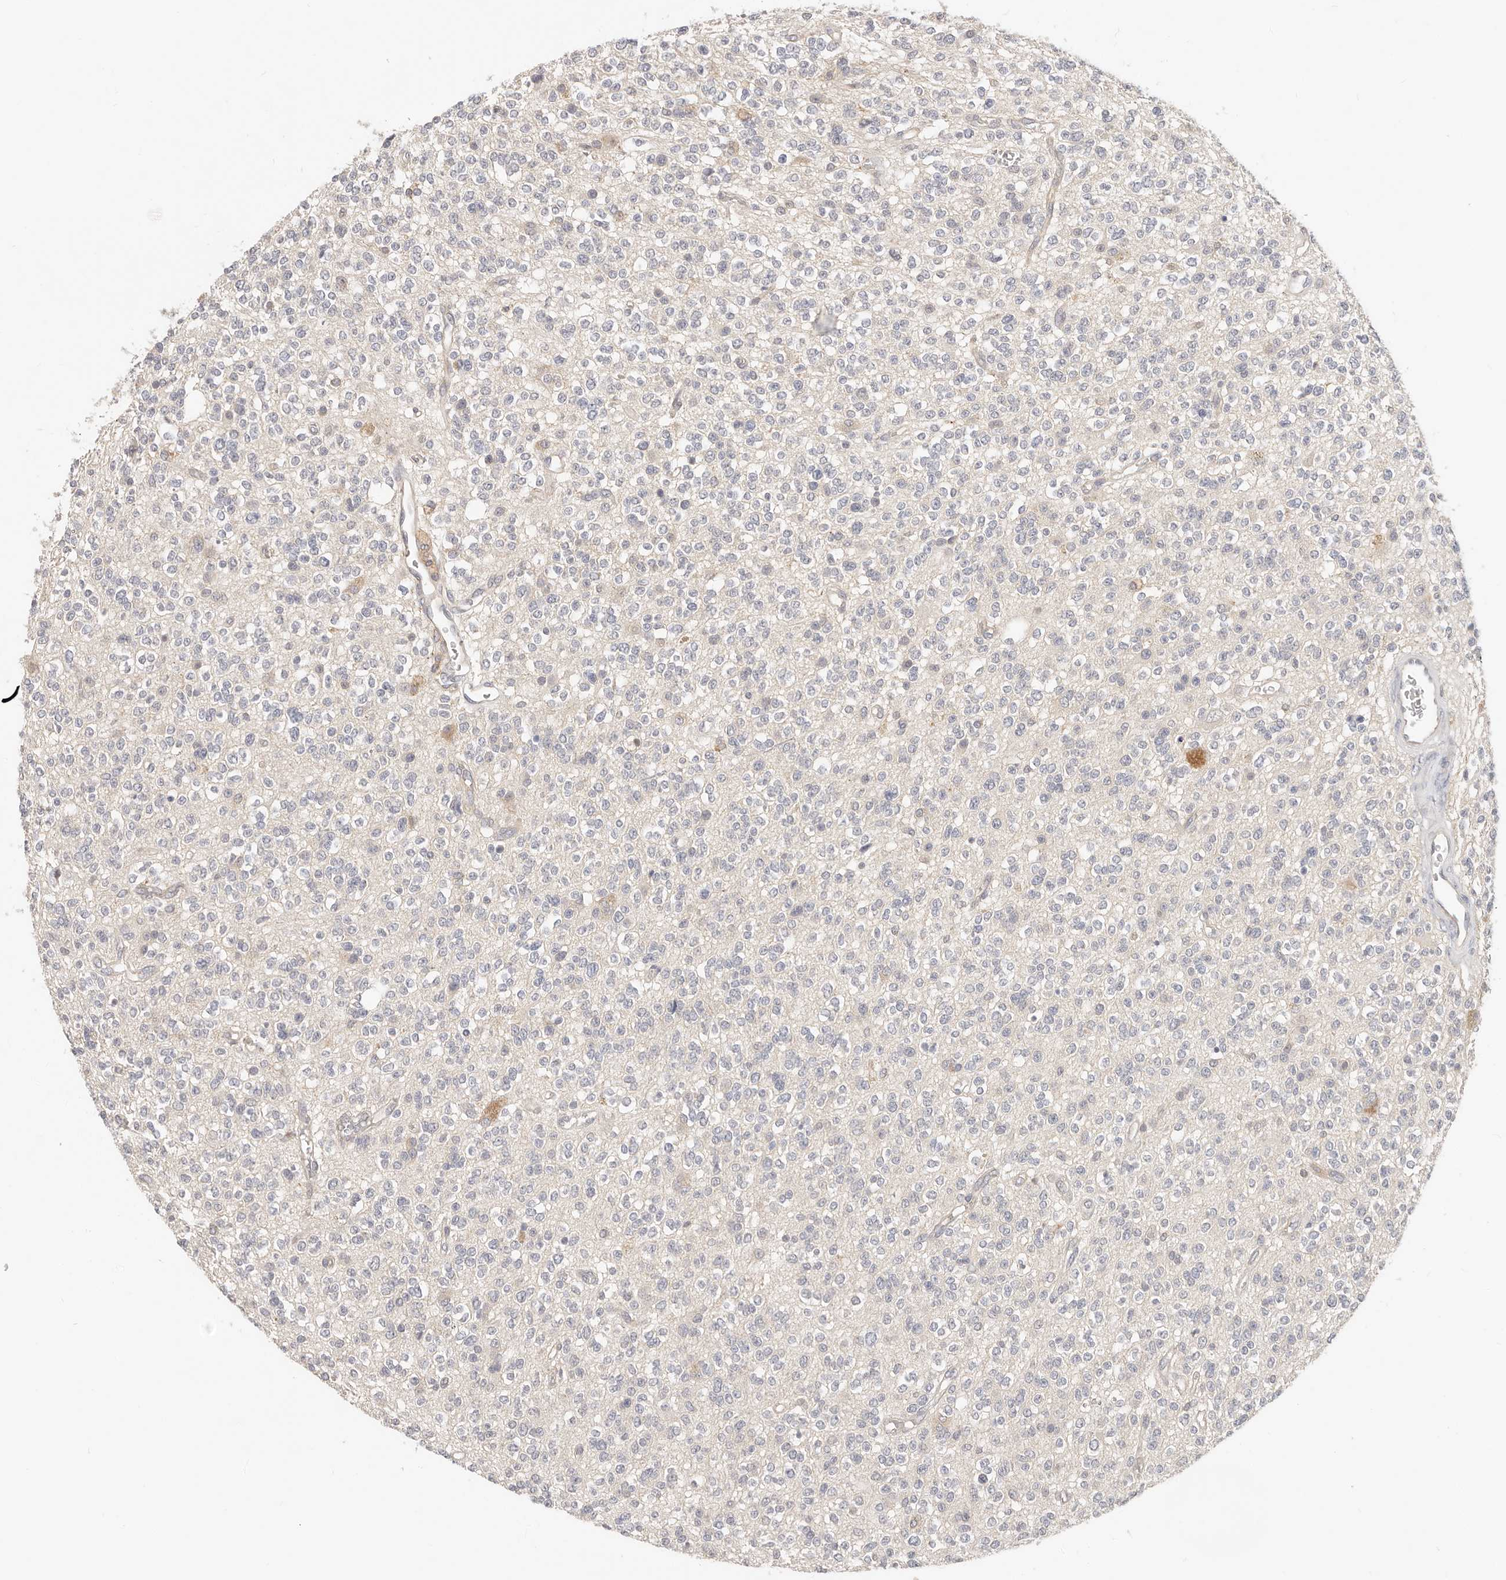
{"staining": {"intensity": "negative", "quantity": "none", "location": "none"}, "tissue": "glioma", "cell_type": "Tumor cells", "image_type": "cancer", "snomed": [{"axis": "morphology", "description": "Glioma, malignant, High grade"}, {"axis": "topography", "description": "Brain"}], "caption": "A histopathology image of glioma stained for a protein shows no brown staining in tumor cells. (Brightfield microscopy of DAB immunohistochemistry at high magnification).", "gene": "DTNBP1", "patient": {"sex": "male", "age": 34}}